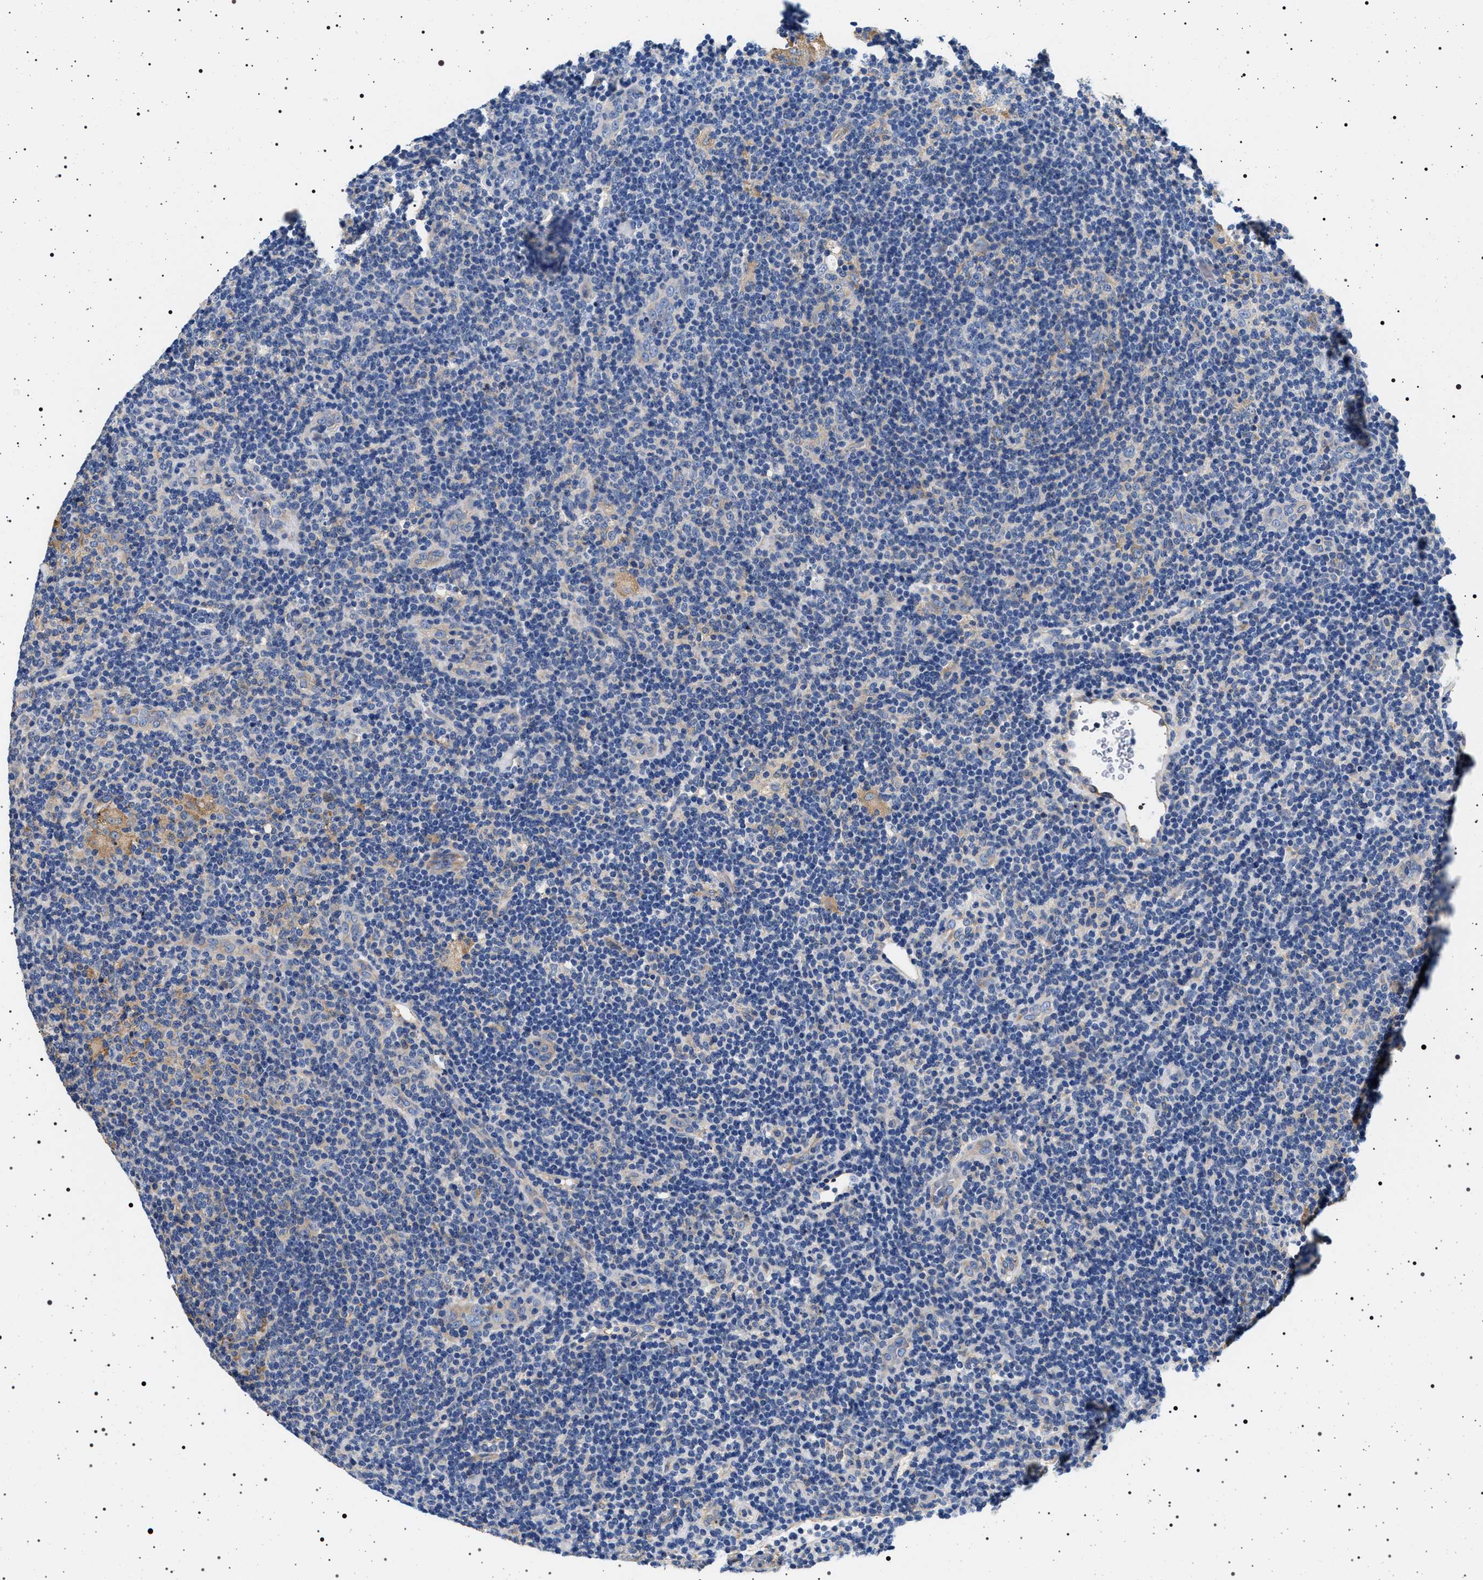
{"staining": {"intensity": "weak", "quantity": "25%-75%", "location": "cytoplasmic/membranous"}, "tissue": "lymphoma", "cell_type": "Tumor cells", "image_type": "cancer", "snomed": [{"axis": "morphology", "description": "Hodgkin's disease, NOS"}, {"axis": "topography", "description": "Lymph node"}], "caption": "High-power microscopy captured an immunohistochemistry image of Hodgkin's disease, revealing weak cytoplasmic/membranous positivity in approximately 25%-75% of tumor cells. (Stains: DAB in brown, nuclei in blue, Microscopy: brightfield microscopy at high magnification).", "gene": "HSD17B1", "patient": {"sex": "female", "age": 57}}